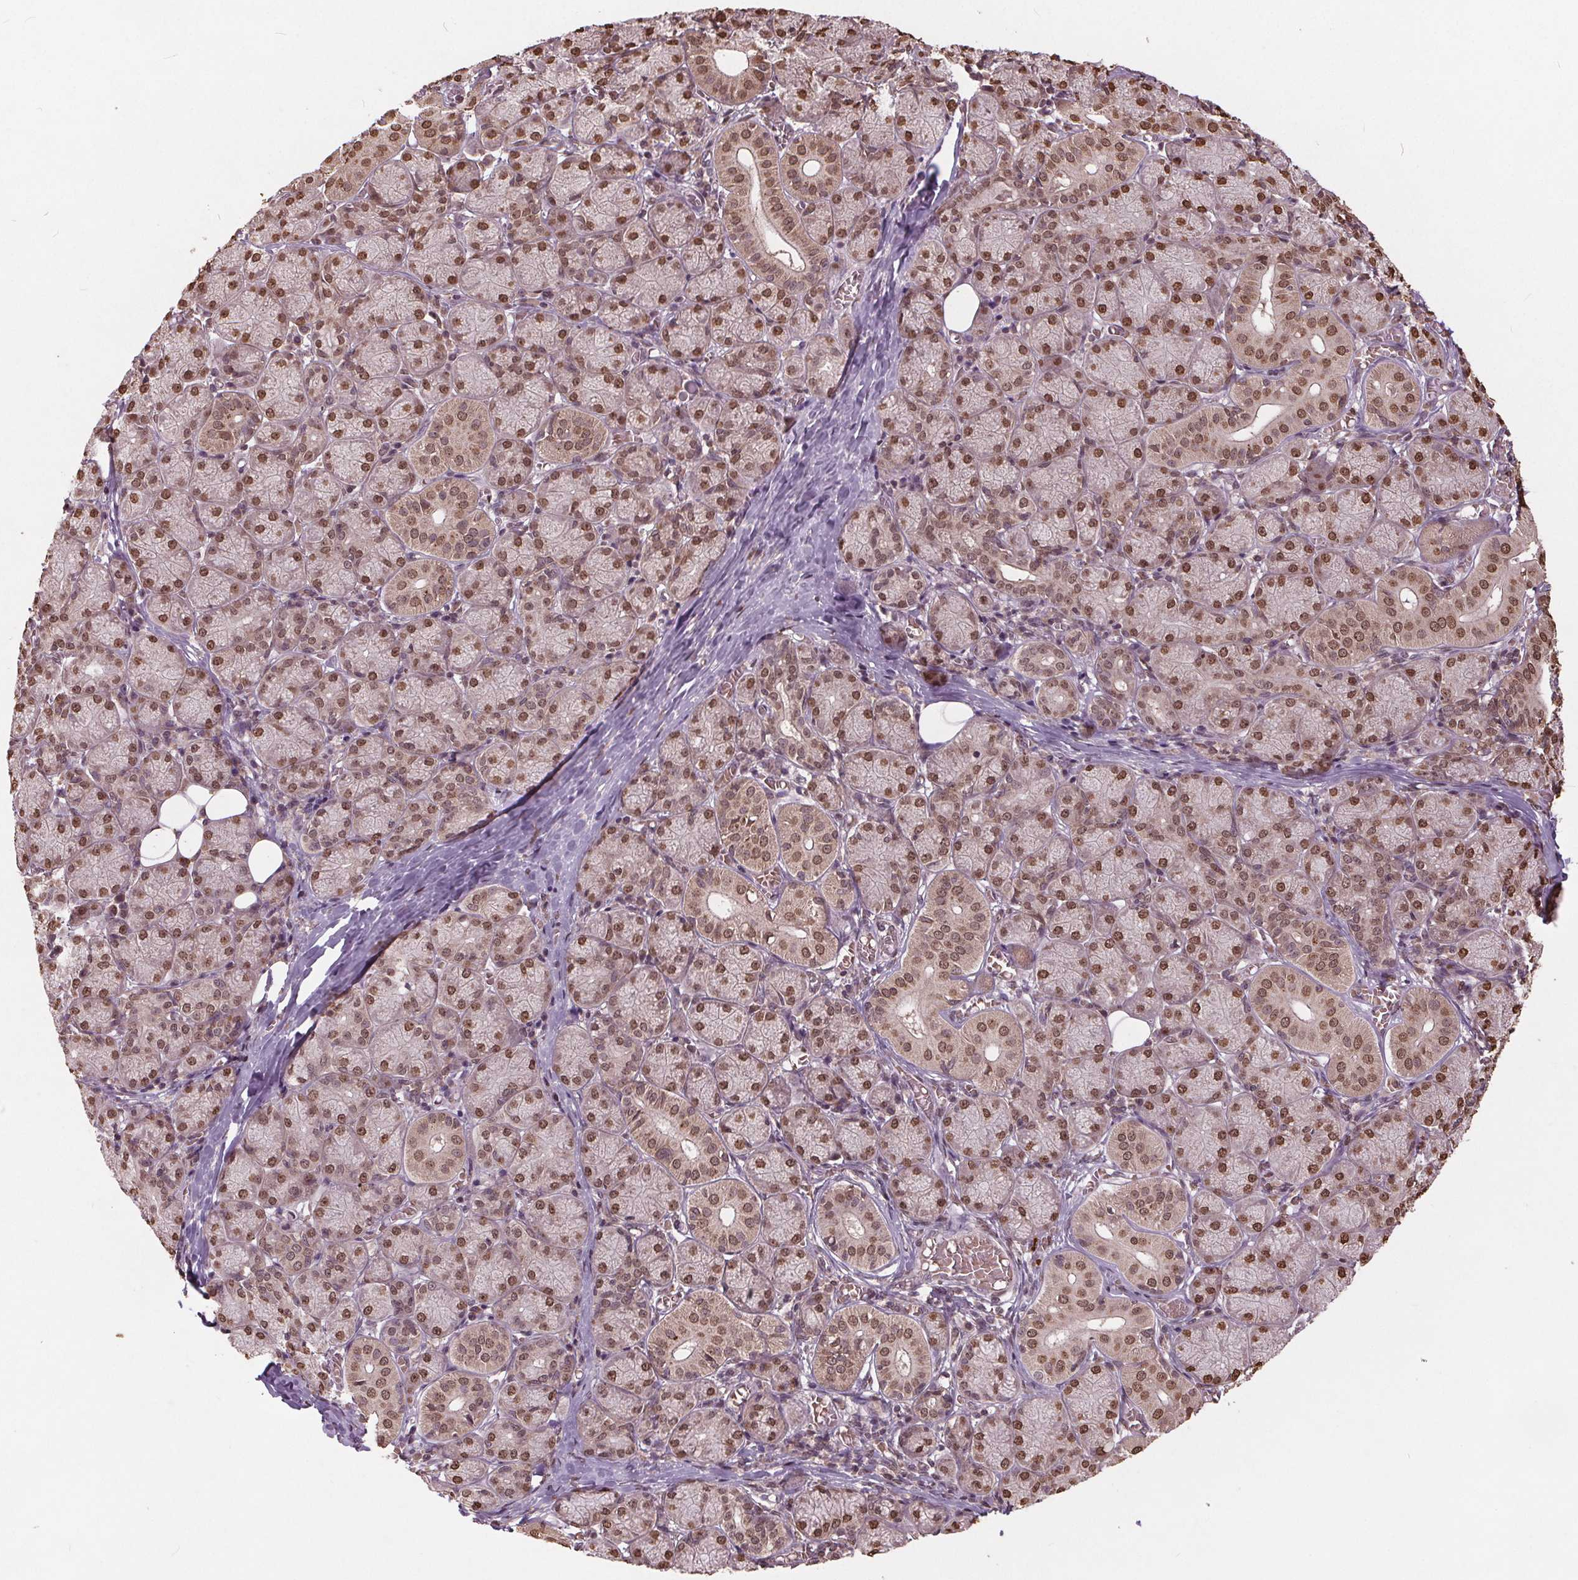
{"staining": {"intensity": "moderate", "quantity": ">75%", "location": "nuclear"}, "tissue": "salivary gland", "cell_type": "Glandular cells", "image_type": "normal", "snomed": [{"axis": "morphology", "description": "Normal tissue, NOS"}, {"axis": "topography", "description": "Salivary gland"}, {"axis": "topography", "description": "Peripheral nerve tissue"}], "caption": "This is a micrograph of IHC staining of benign salivary gland, which shows moderate expression in the nuclear of glandular cells.", "gene": "HIF1AN", "patient": {"sex": "female", "age": 24}}